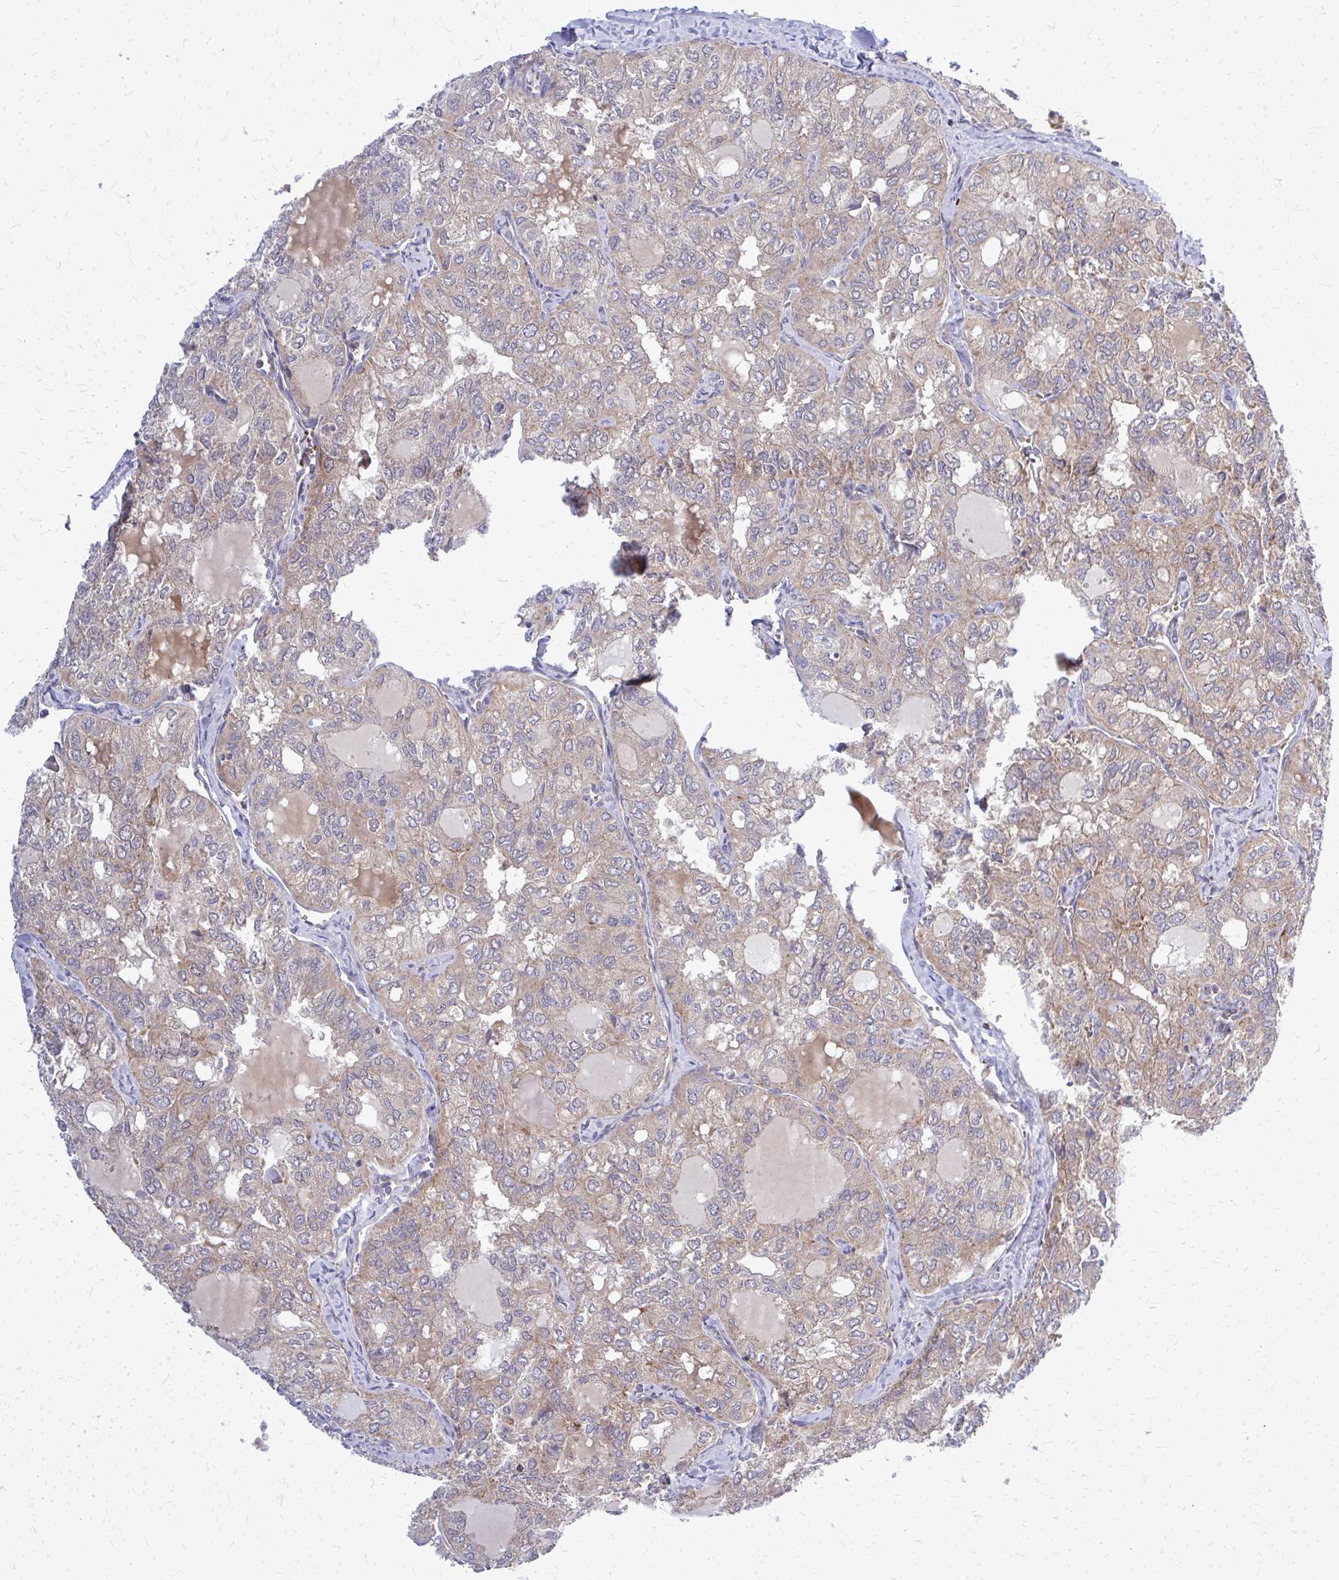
{"staining": {"intensity": "weak", "quantity": ">75%", "location": "cytoplasmic/membranous"}, "tissue": "thyroid cancer", "cell_type": "Tumor cells", "image_type": "cancer", "snomed": [{"axis": "morphology", "description": "Follicular adenoma carcinoma, NOS"}, {"axis": "topography", "description": "Thyroid gland"}], "caption": "Thyroid cancer was stained to show a protein in brown. There is low levels of weak cytoplasmic/membranous staining in about >75% of tumor cells. The staining was performed using DAB to visualize the protein expression in brown, while the nuclei were stained in blue with hematoxylin (Magnification: 20x).", "gene": "PDK4", "patient": {"sex": "male", "age": 75}}